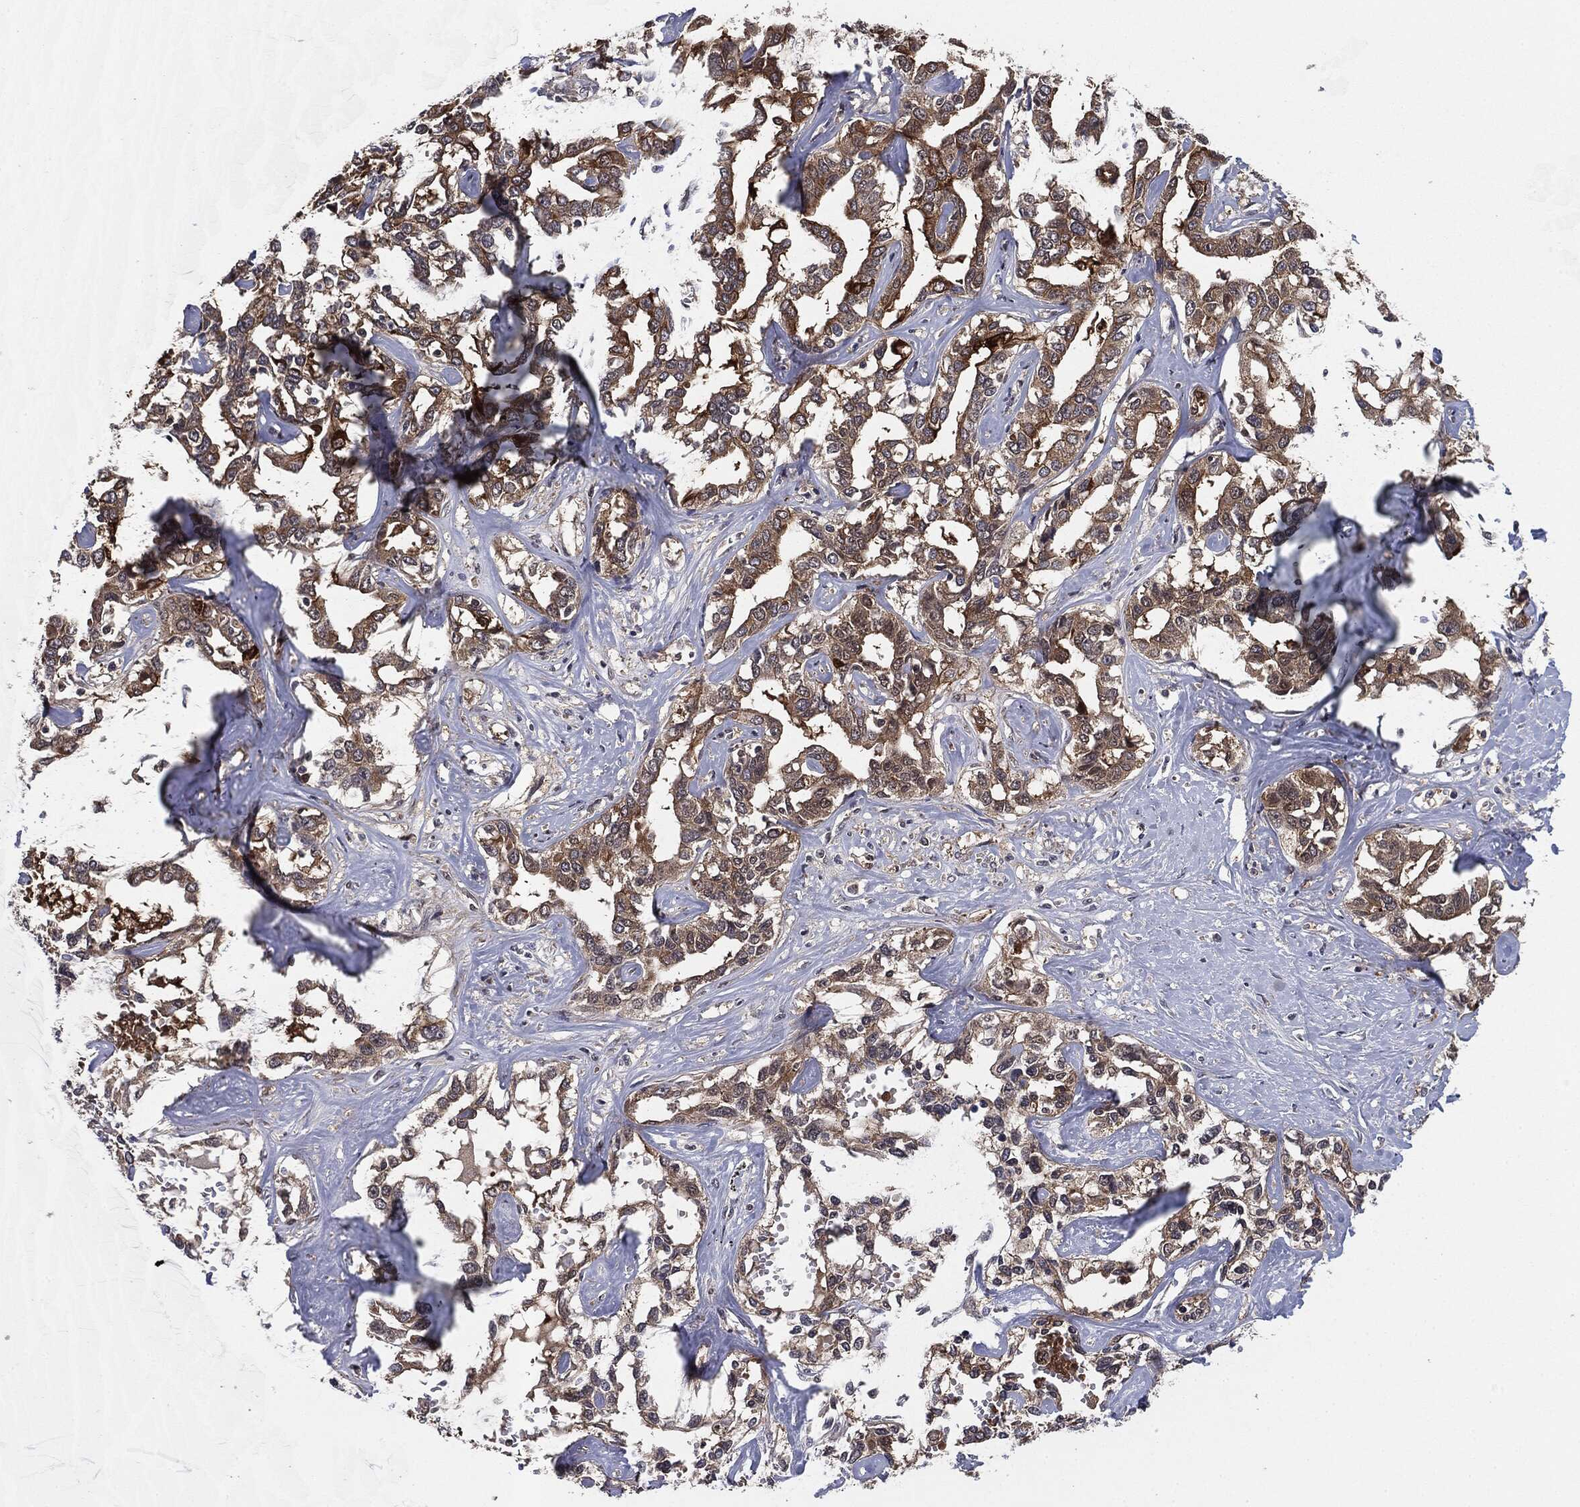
{"staining": {"intensity": "weak", "quantity": ">75%", "location": "cytoplasmic/membranous"}, "tissue": "liver cancer", "cell_type": "Tumor cells", "image_type": "cancer", "snomed": [{"axis": "morphology", "description": "Cholangiocarcinoma"}, {"axis": "topography", "description": "Liver"}], "caption": "High-magnification brightfield microscopy of cholangiocarcinoma (liver) stained with DAB (brown) and counterstained with hematoxylin (blue). tumor cells exhibit weak cytoplasmic/membranous positivity is present in approximately>75% of cells.", "gene": "KRT7", "patient": {"sex": "male", "age": 59}}